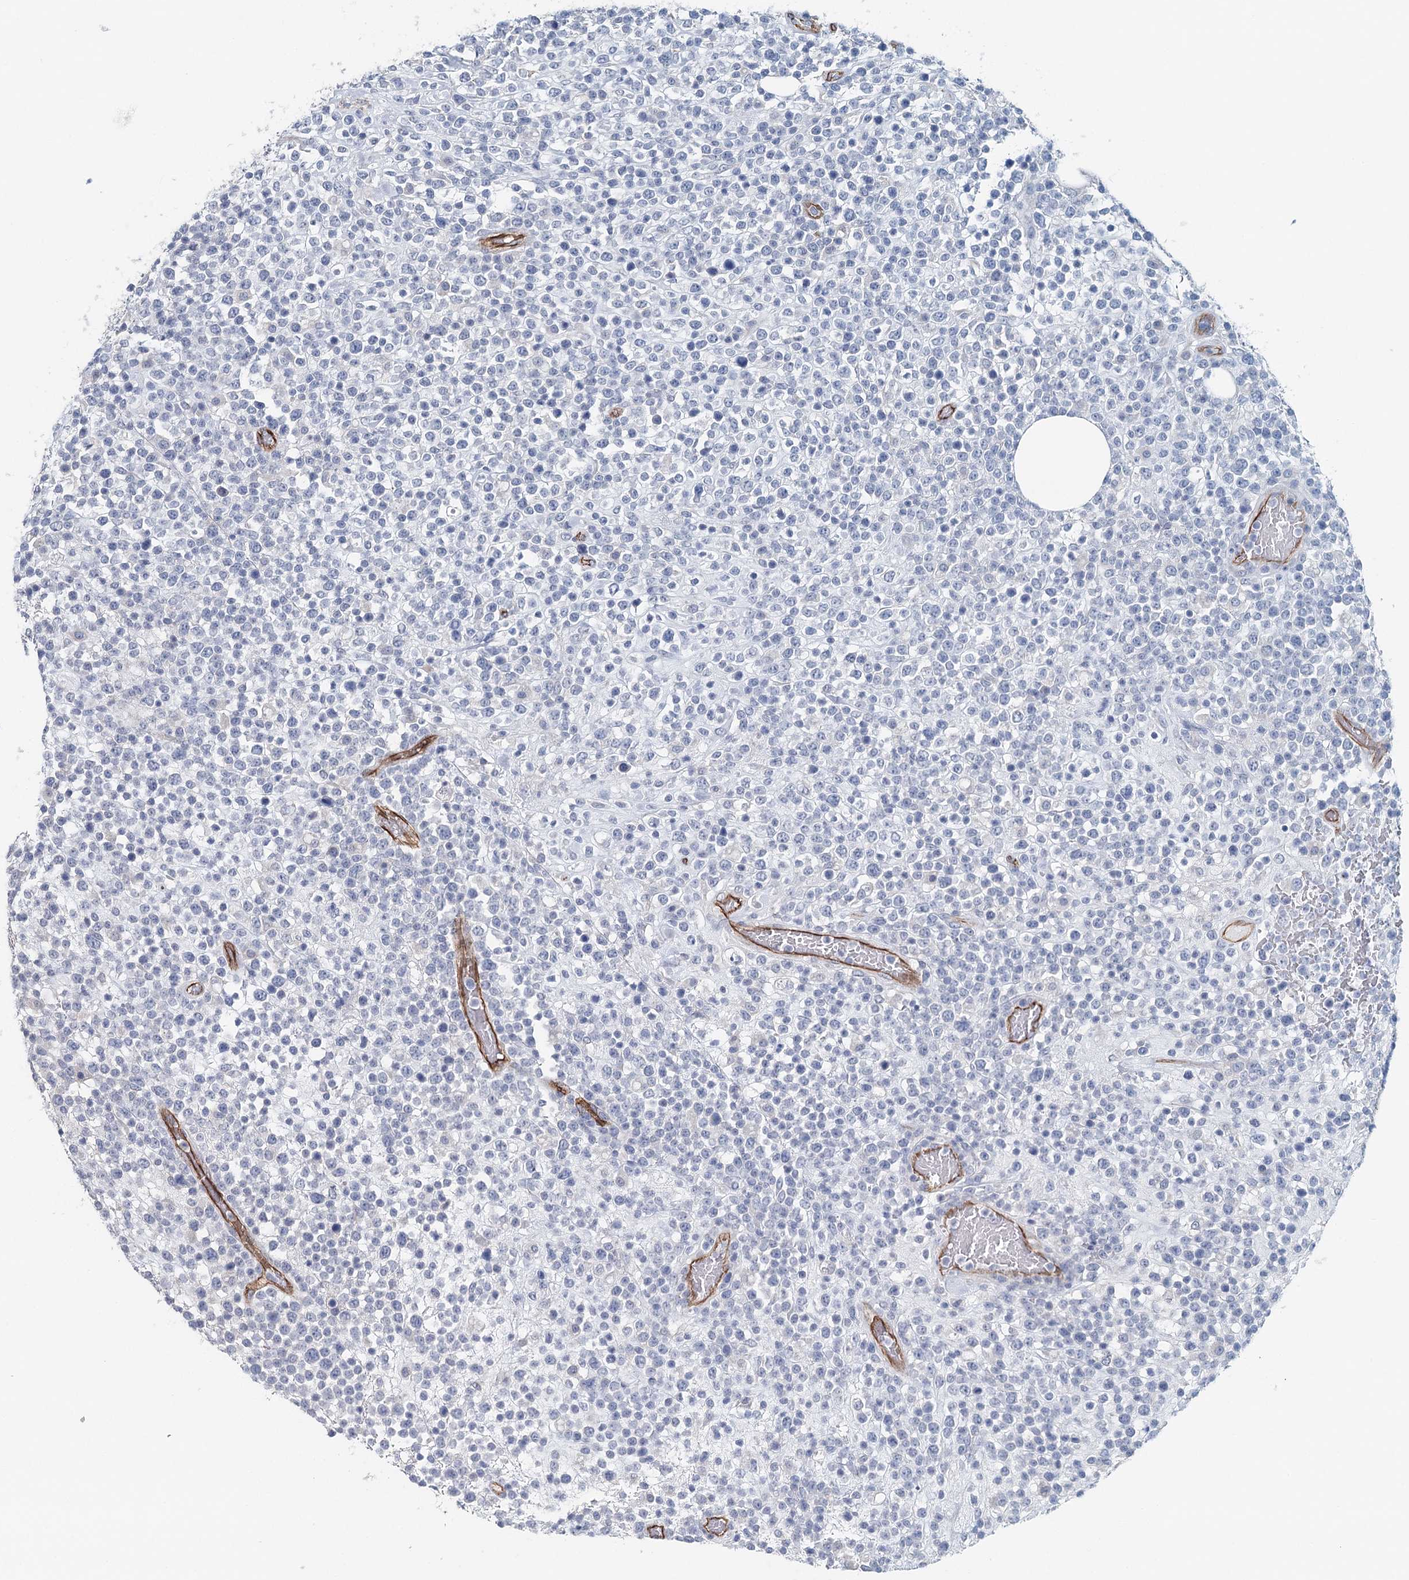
{"staining": {"intensity": "negative", "quantity": "none", "location": "none"}, "tissue": "lymphoma", "cell_type": "Tumor cells", "image_type": "cancer", "snomed": [{"axis": "morphology", "description": "Malignant lymphoma, non-Hodgkin's type, High grade"}, {"axis": "topography", "description": "Colon"}], "caption": "Tumor cells are negative for brown protein staining in lymphoma.", "gene": "SYNPO", "patient": {"sex": "female", "age": 53}}